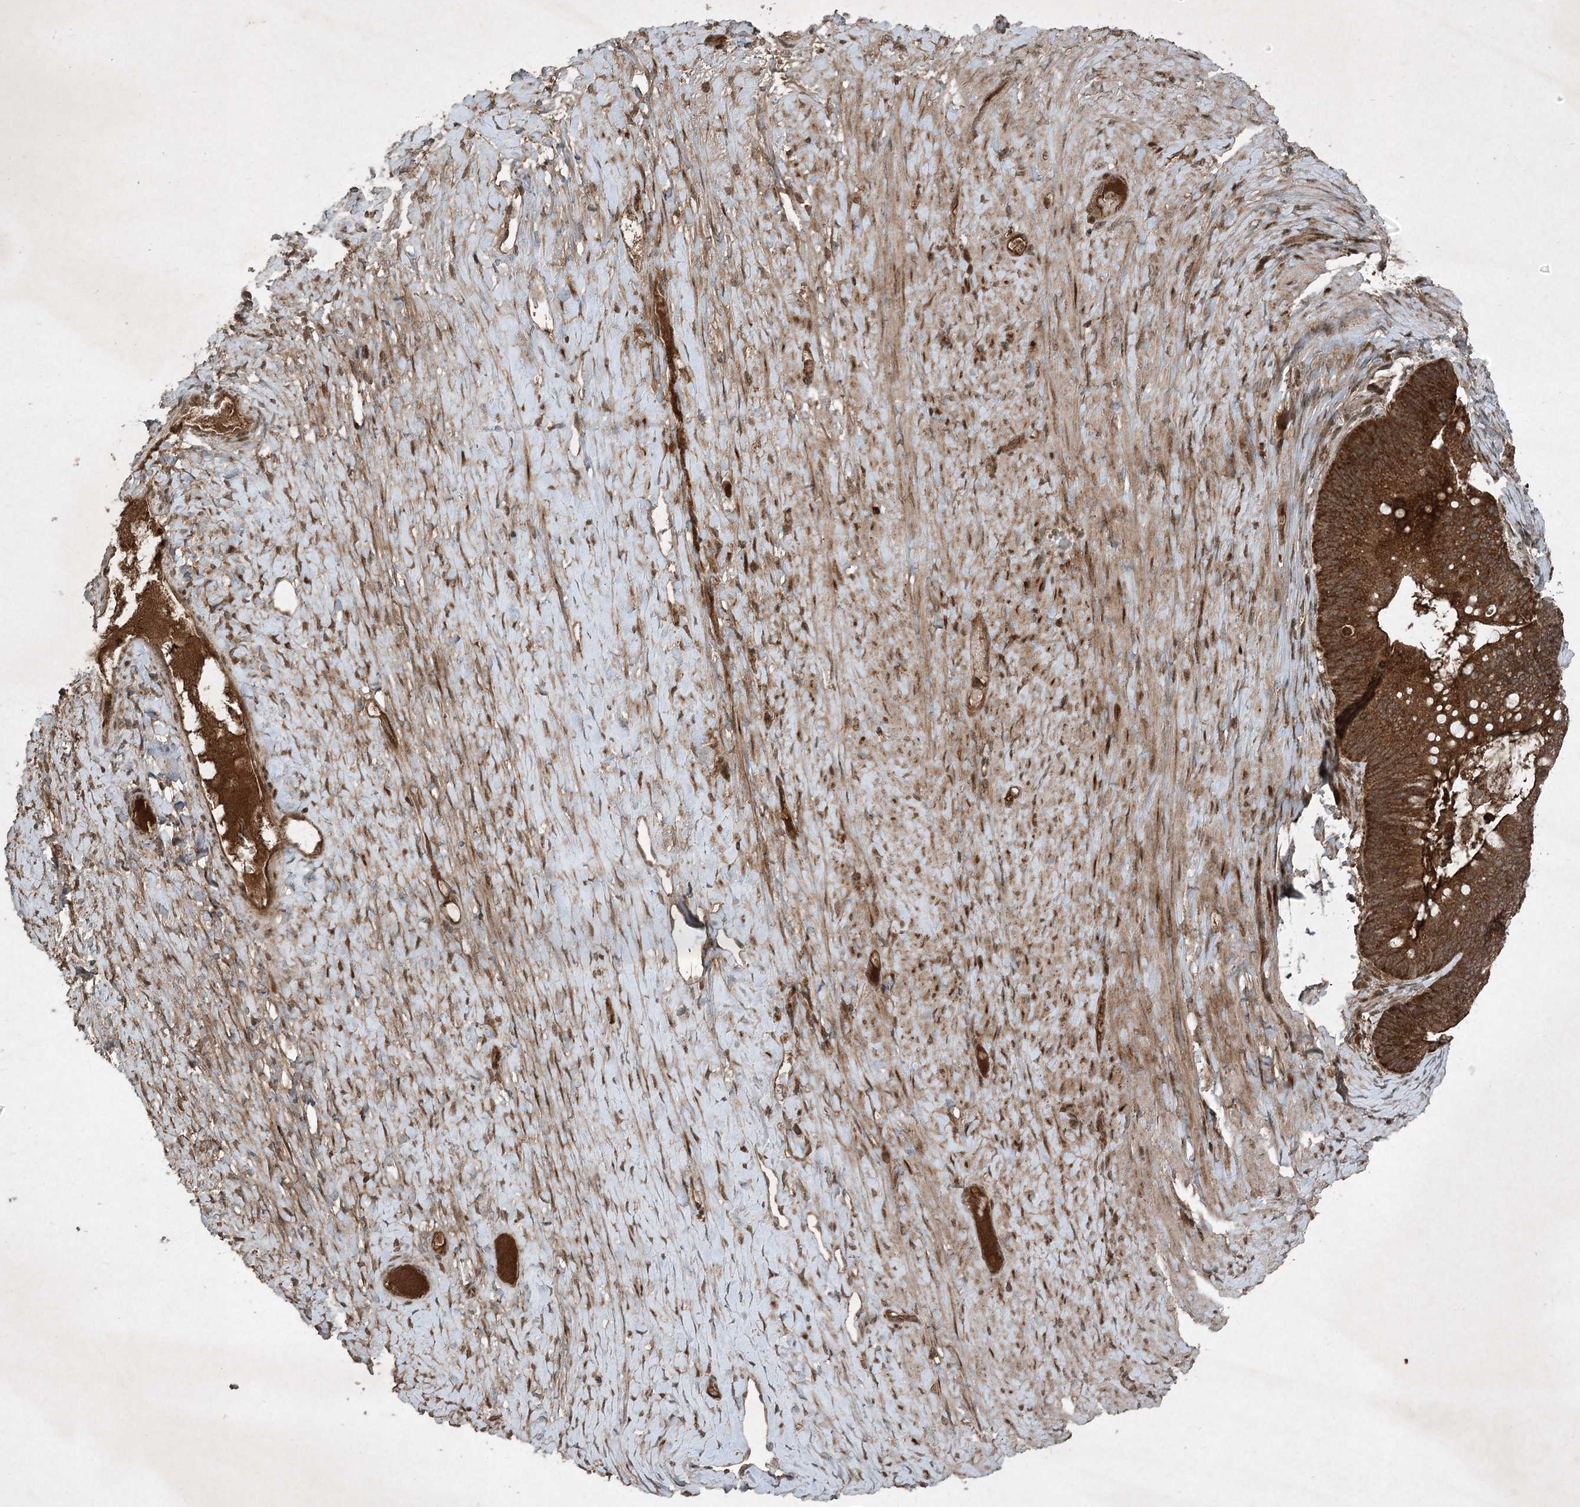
{"staining": {"intensity": "strong", "quantity": ">75%", "location": "cytoplasmic/membranous"}, "tissue": "ovarian cancer", "cell_type": "Tumor cells", "image_type": "cancer", "snomed": [{"axis": "morphology", "description": "Cystadenocarcinoma, mucinous, NOS"}, {"axis": "topography", "description": "Ovary"}], "caption": "A high amount of strong cytoplasmic/membranous expression is present in about >75% of tumor cells in ovarian cancer (mucinous cystadenocarcinoma) tissue.", "gene": "UNC93A", "patient": {"sex": "female", "age": 61}}